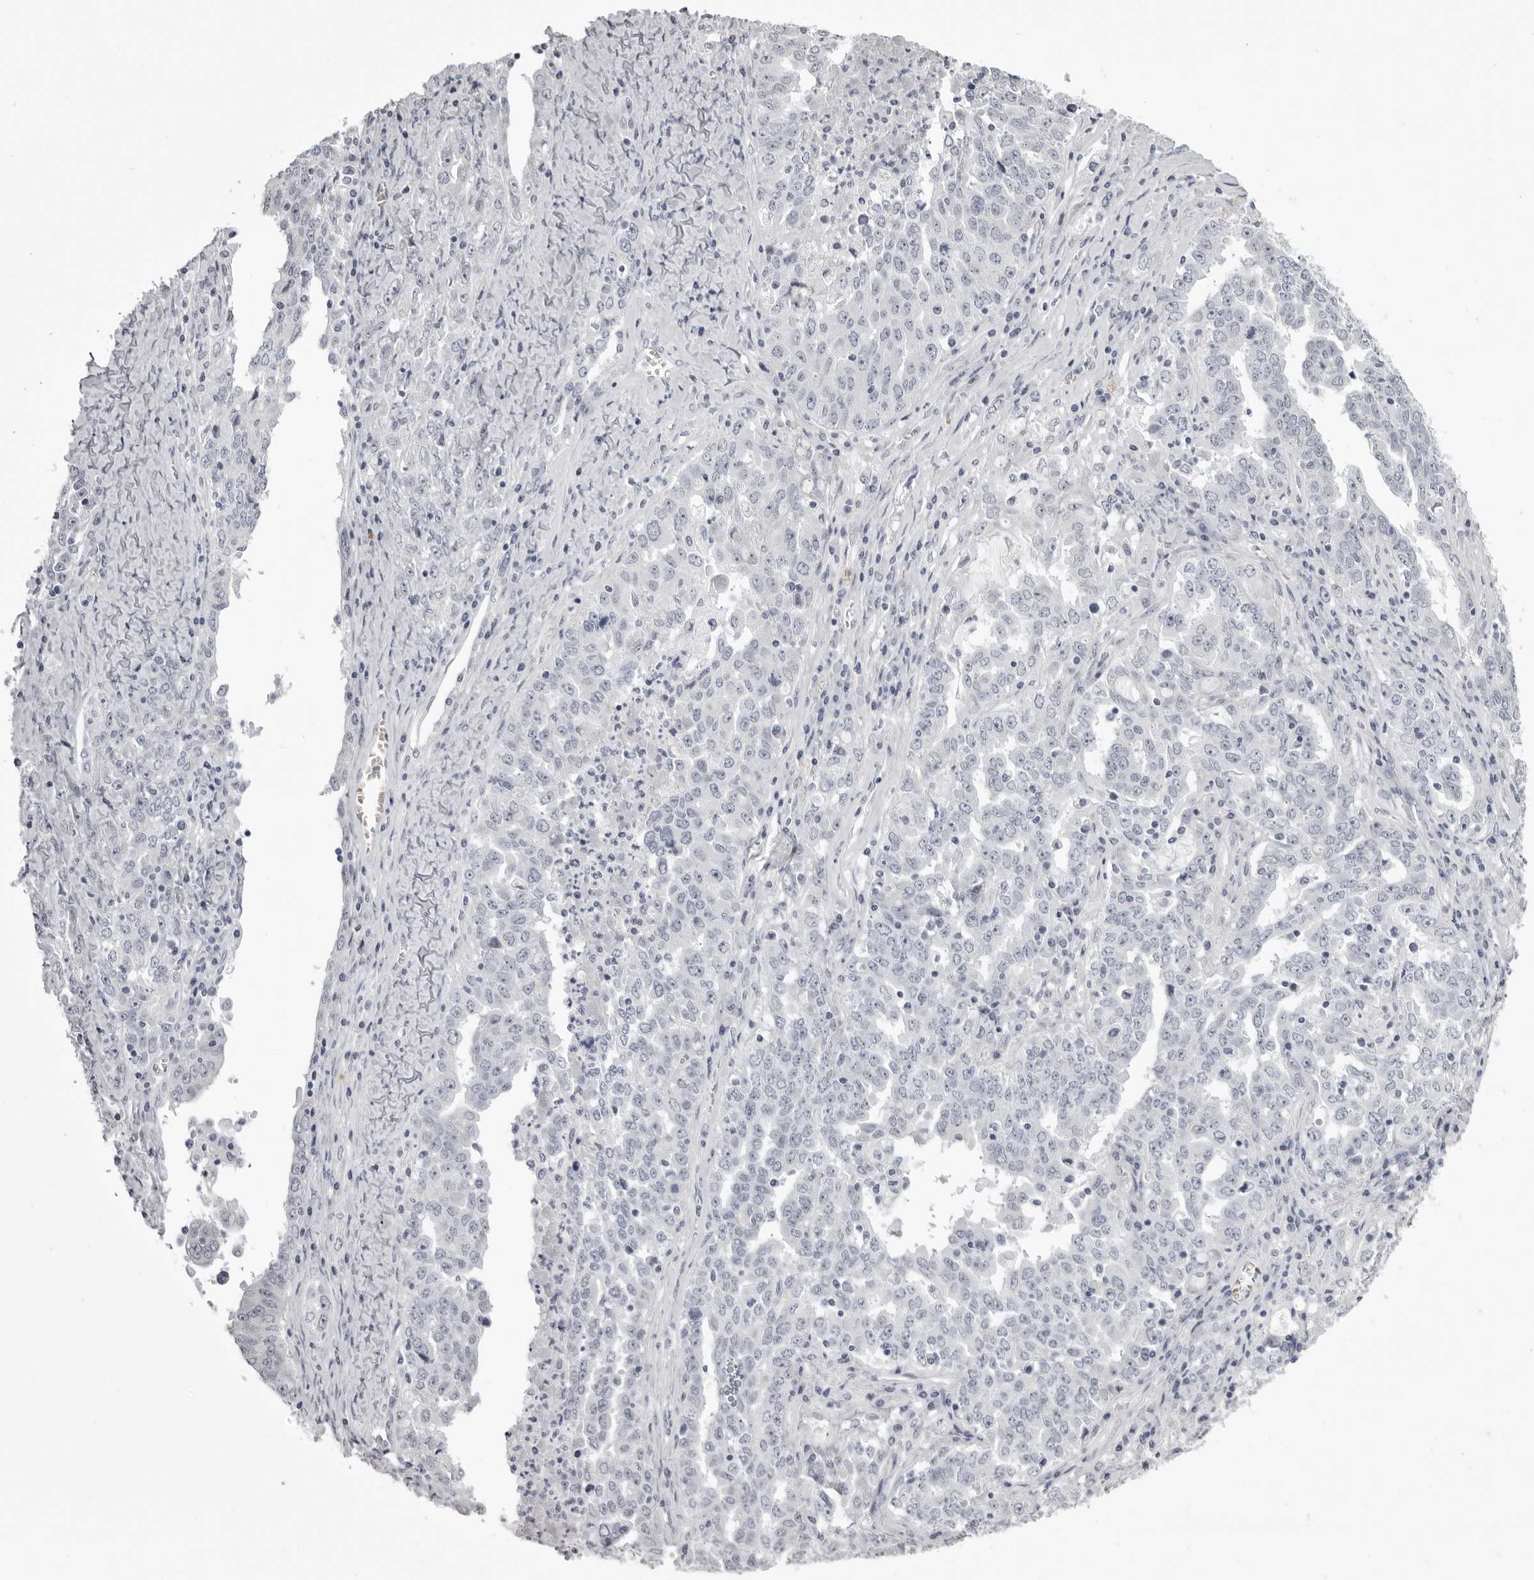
{"staining": {"intensity": "negative", "quantity": "none", "location": "none"}, "tissue": "ovarian cancer", "cell_type": "Tumor cells", "image_type": "cancer", "snomed": [{"axis": "morphology", "description": "Carcinoma, endometroid"}, {"axis": "topography", "description": "Ovary"}], "caption": "High power microscopy histopathology image of an immunohistochemistry (IHC) micrograph of endometroid carcinoma (ovarian), revealing no significant positivity in tumor cells. Brightfield microscopy of immunohistochemistry stained with DAB (3,3'-diaminobenzidine) (brown) and hematoxylin (blue), captured at high magnification.", "gene": "EPHA10", "patient": {"sex": "female", "age": 62}}